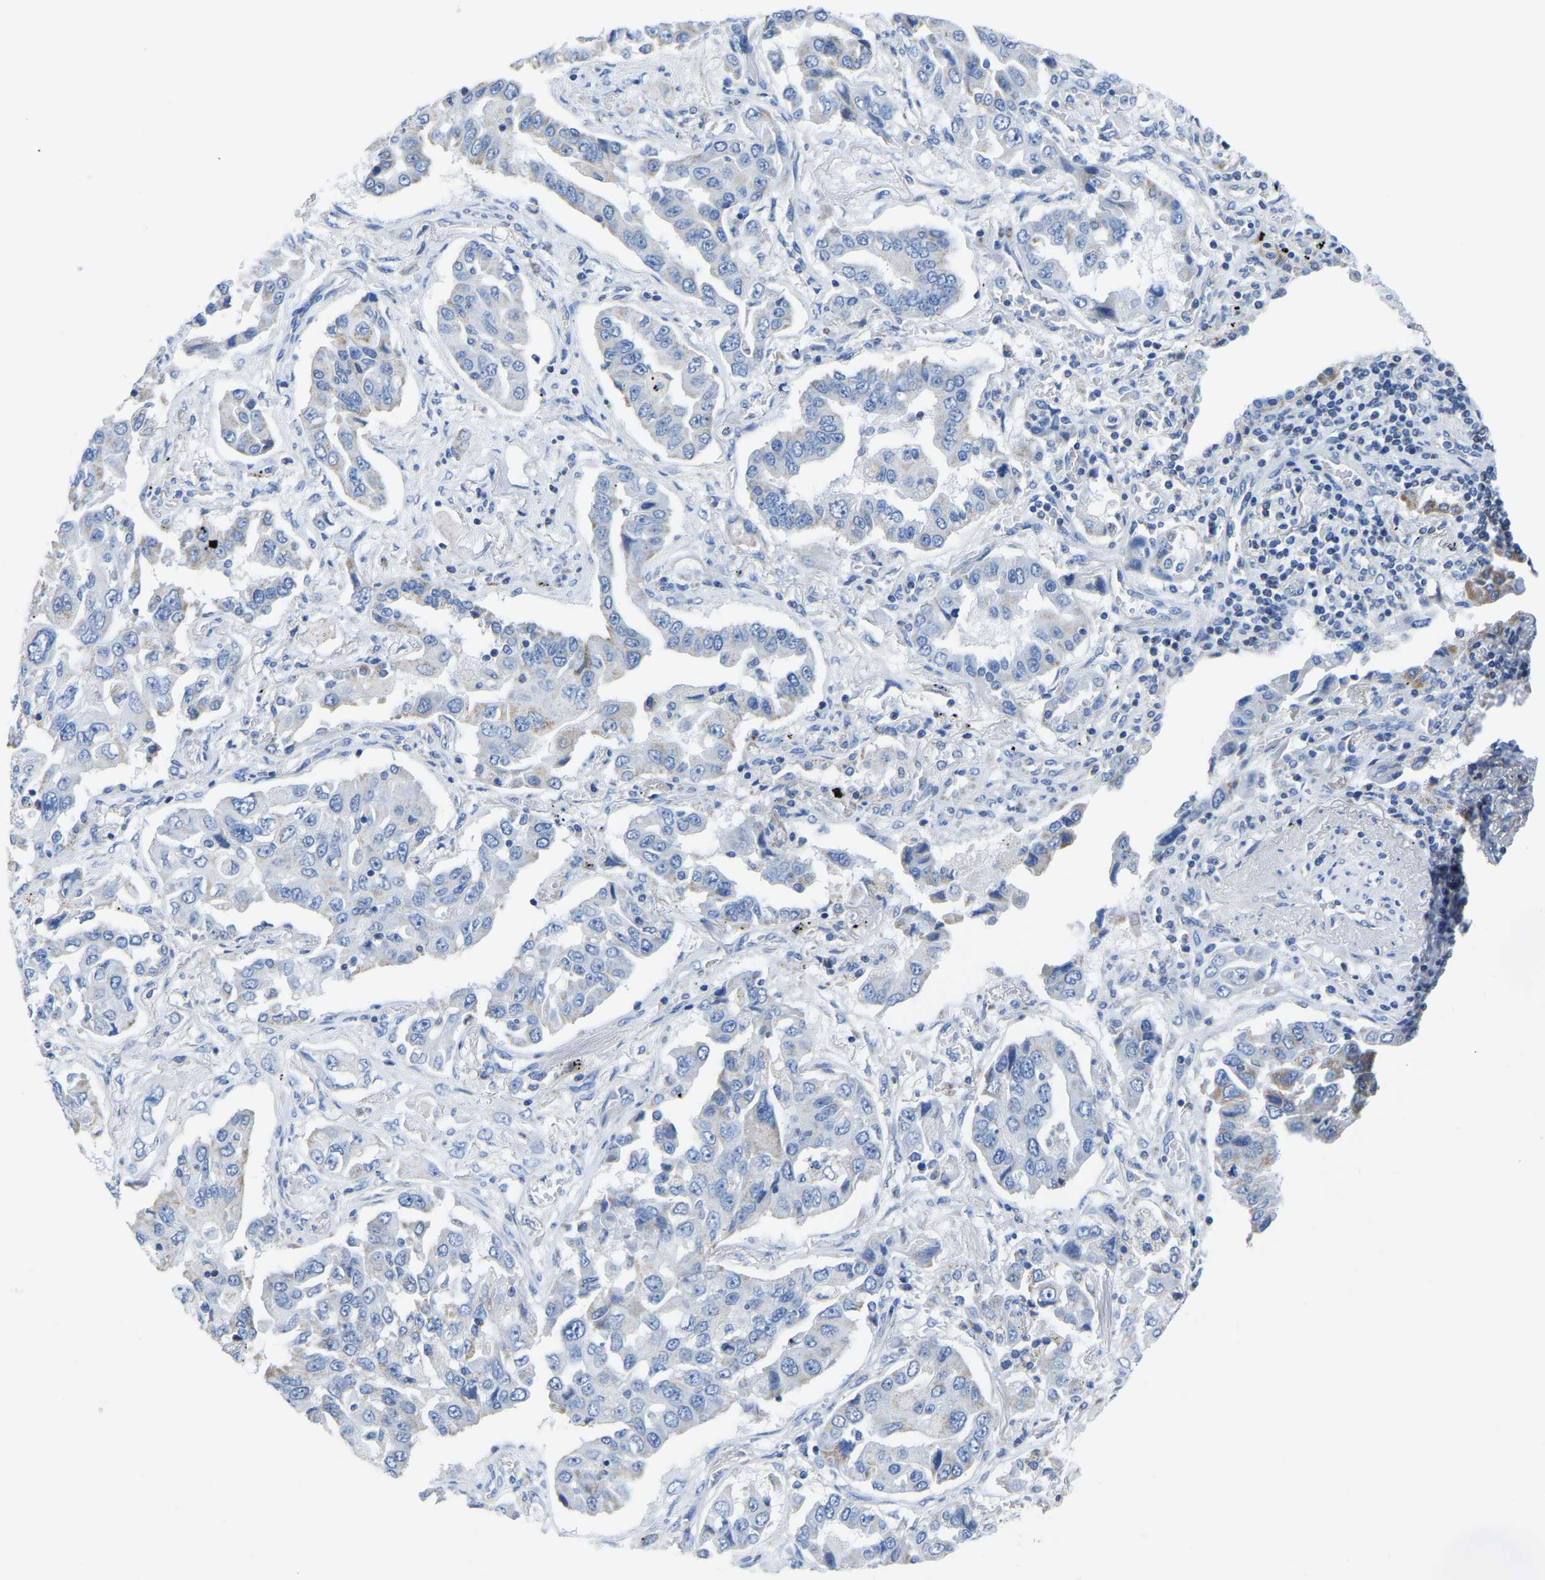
{"staining": {"intensity": "negative", "quantity": "none", "location": "none"}, "tissue": "lung cancer", "cell_type": "Tumor cells", "image_type": "cancer", "snomed": [{"axis": "morphology", "description": "Adenocarcinoma, NOS"}, {"axis": "topography", "description": "Lung"}], "caption": "IHC image of lung adenocarcinoma stained for a protein (brown), which demonstrates no expression in tumor cells.", "gene": "ETFA", "patient": {"sex": "female", "age": 65}}